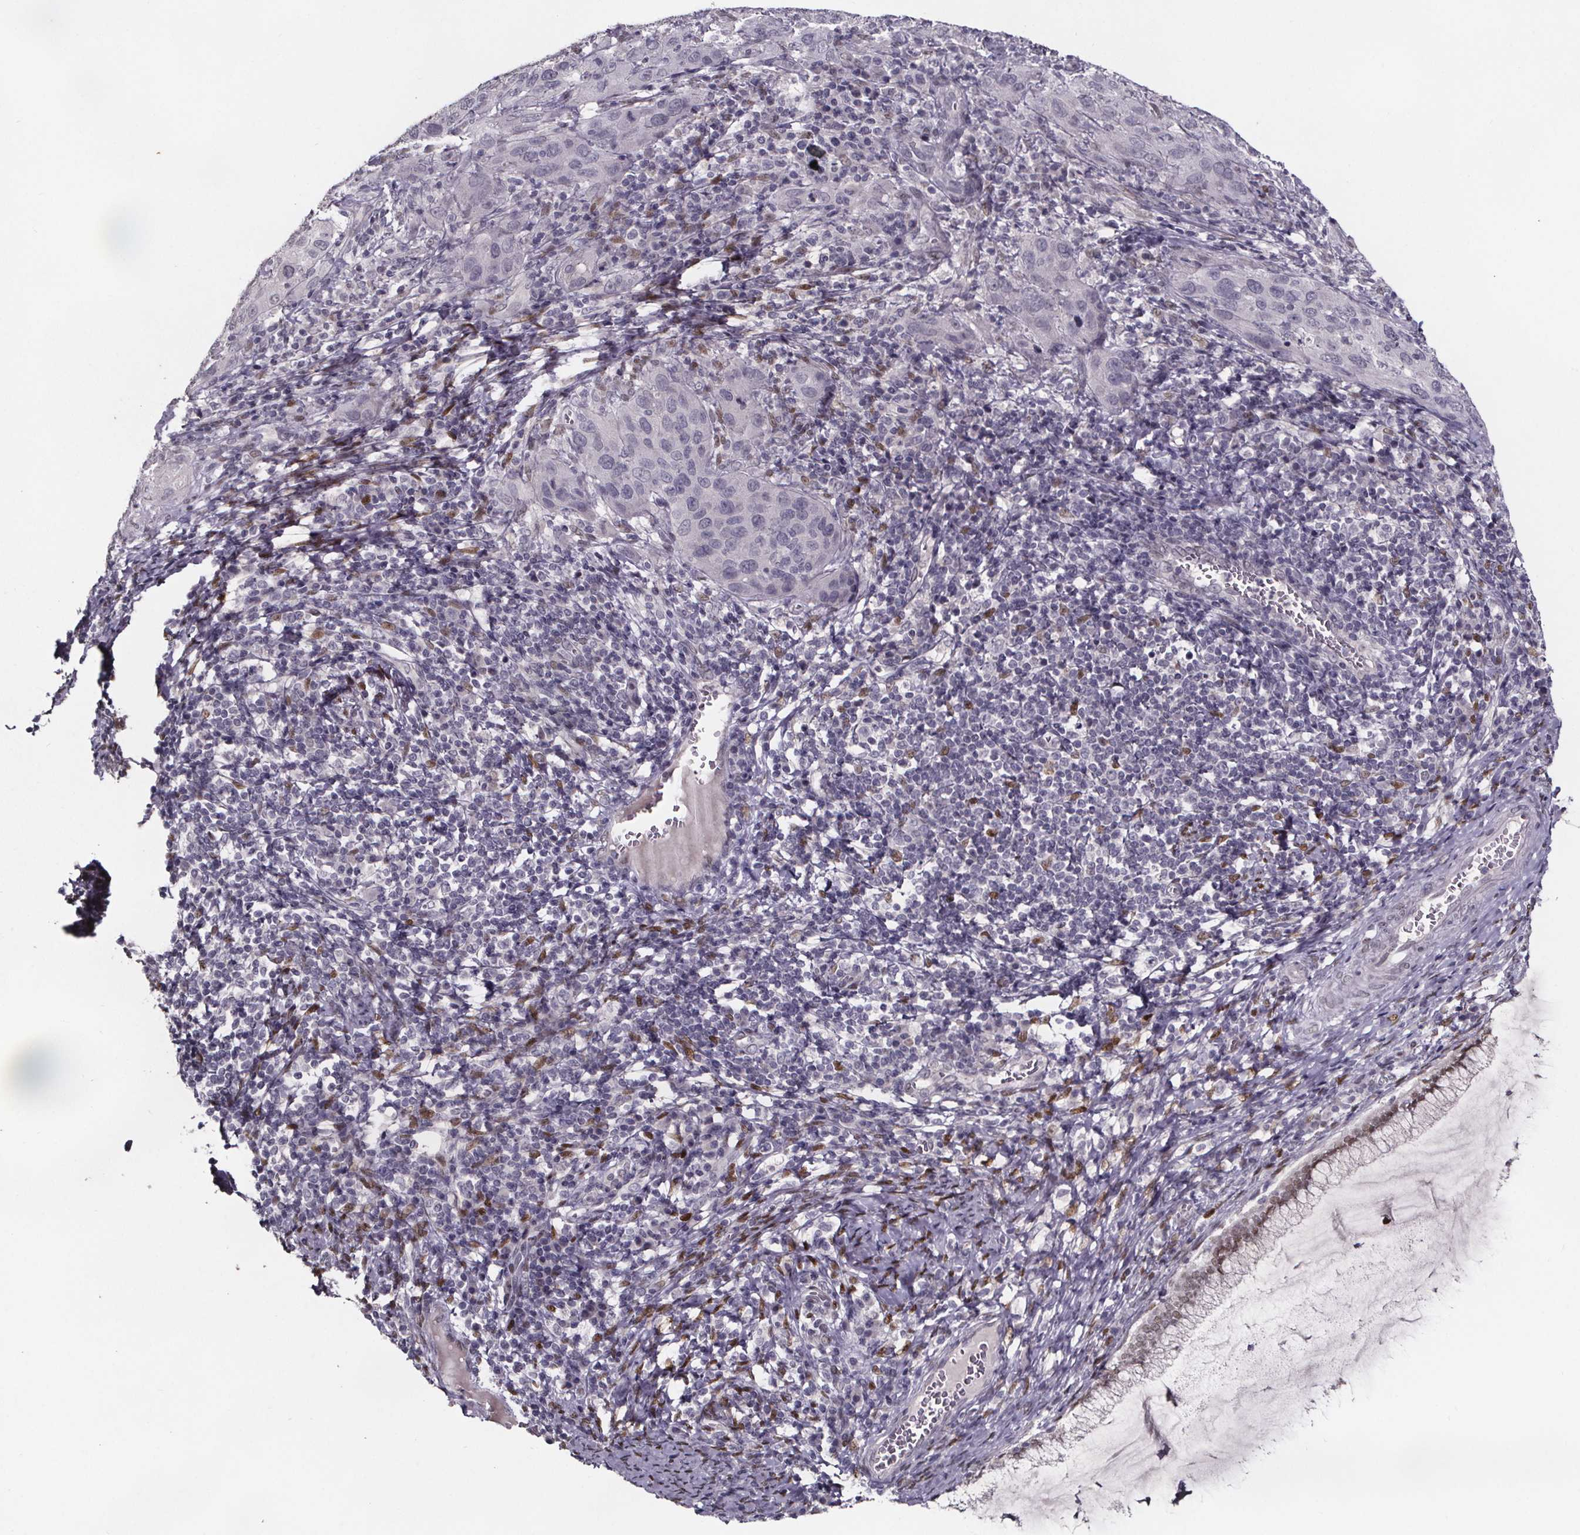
{"staining": {"intensity": "negative", "quantity": "none", "location": "none"}, "tissue": "cervical cancer", "cell_type": "Tumor cells", "image_type": "cancer", "snomed": [{"axis": "morphology", "description": "Normal tissue, NOS"}, {"axis": "morphology", "description": "Squamous cell carcinoma, NOS"}, {"axis": "topography", "description": "Cervix"}], "caption": "Photomicrograph shows no protein positivity in tumor cells of cervical squamous cell carcinoma tissue. (DAB immunohistochemistry with hematoxylin counter stain).", "gene": "AR", "patient": {"sex": "female", "age": 51}}